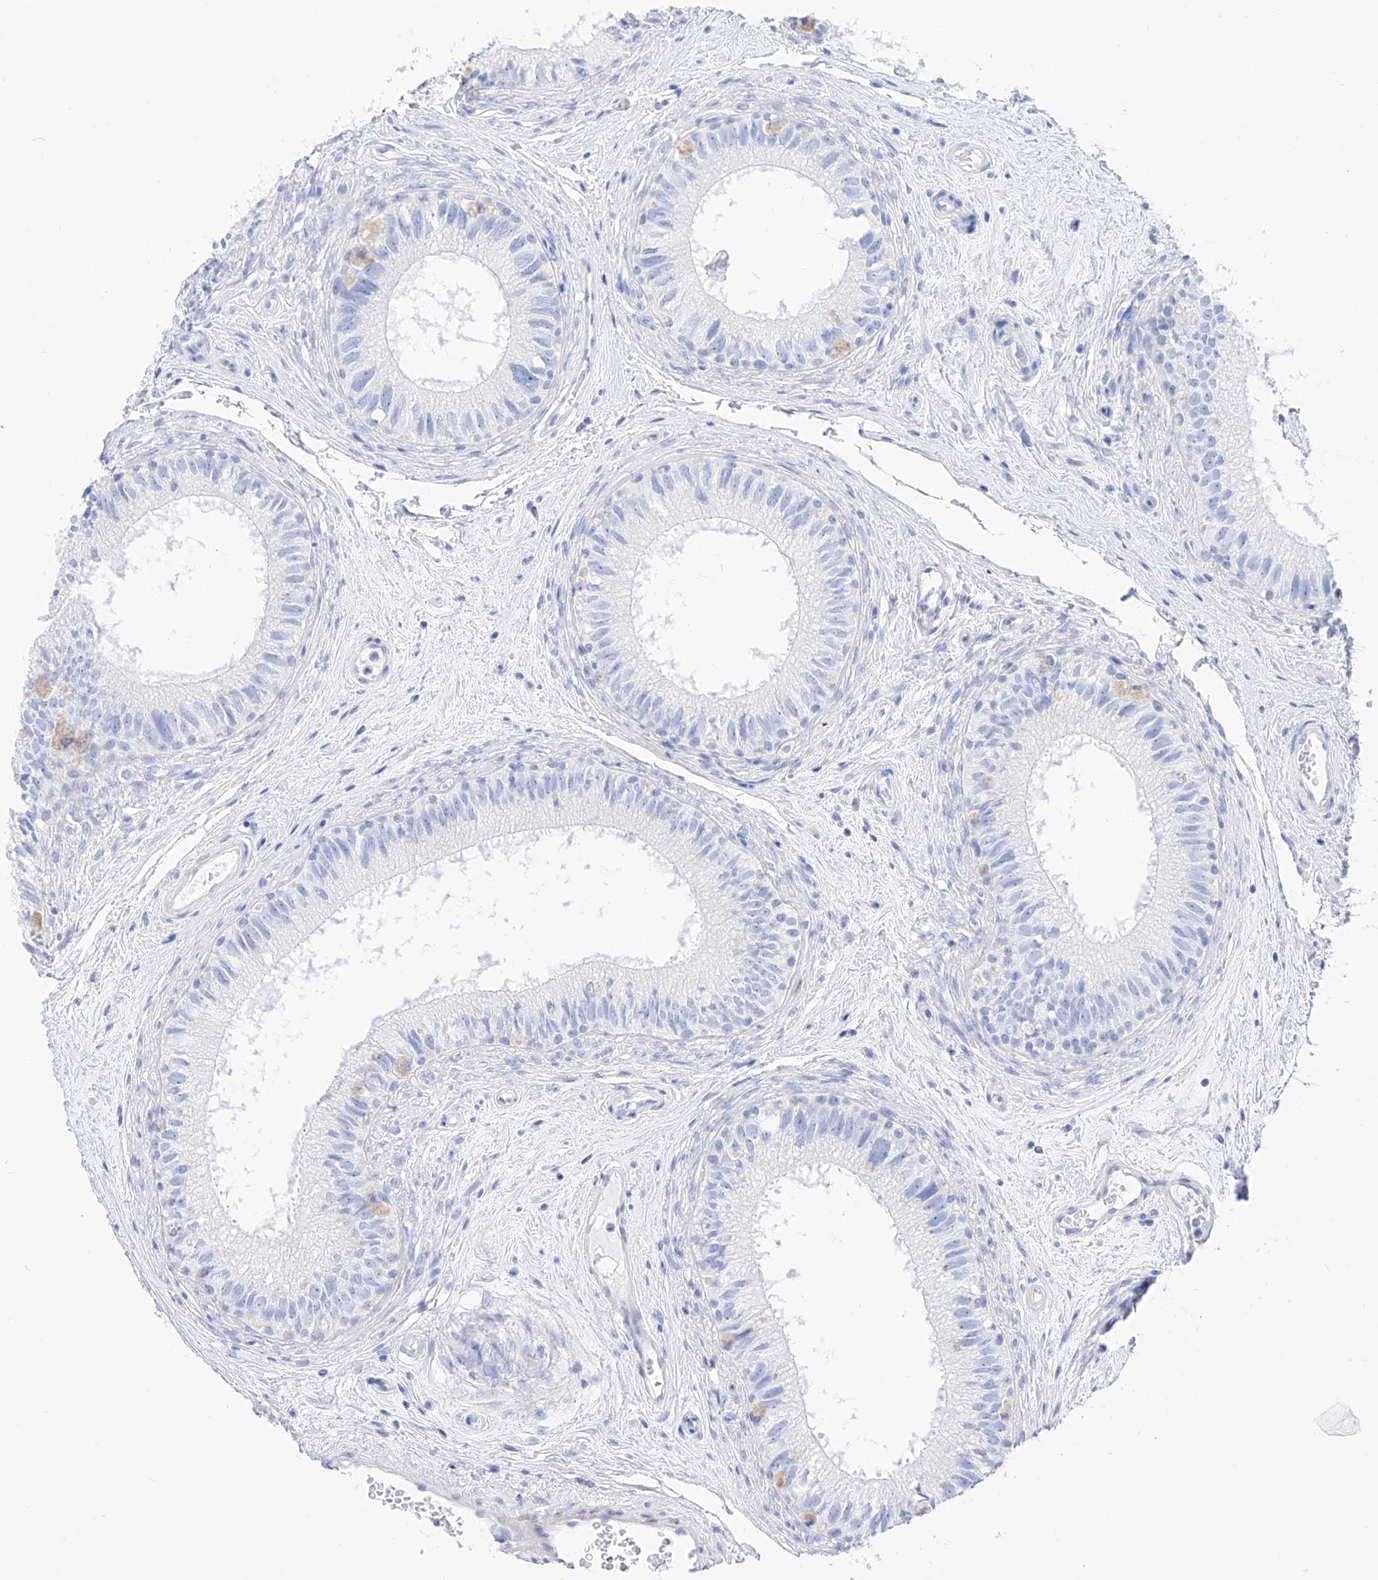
{"staining": {"intensity": "negative", "quantity": "none", "location": "none"}, "tissue": "epididymis", "cell_type": "Glandular cells", "image_type": "normal", "snomed": [{"axis": "morphology", "description": "Normal tissue, NOS"}, {"axis": "topography", "description": "Epididymis"}], "caption": "Immunohistochemistry (IHC) image of benign human epididymis stained for a protein (brown), which reveals no staining in glandular cells. Brightfield microscopy of IHC stained with DAB (brown) and hematoxylin (blue), captured at high magnification.", "gene": "TRPC7", "patient": {"sex": "male", "age": 71}}